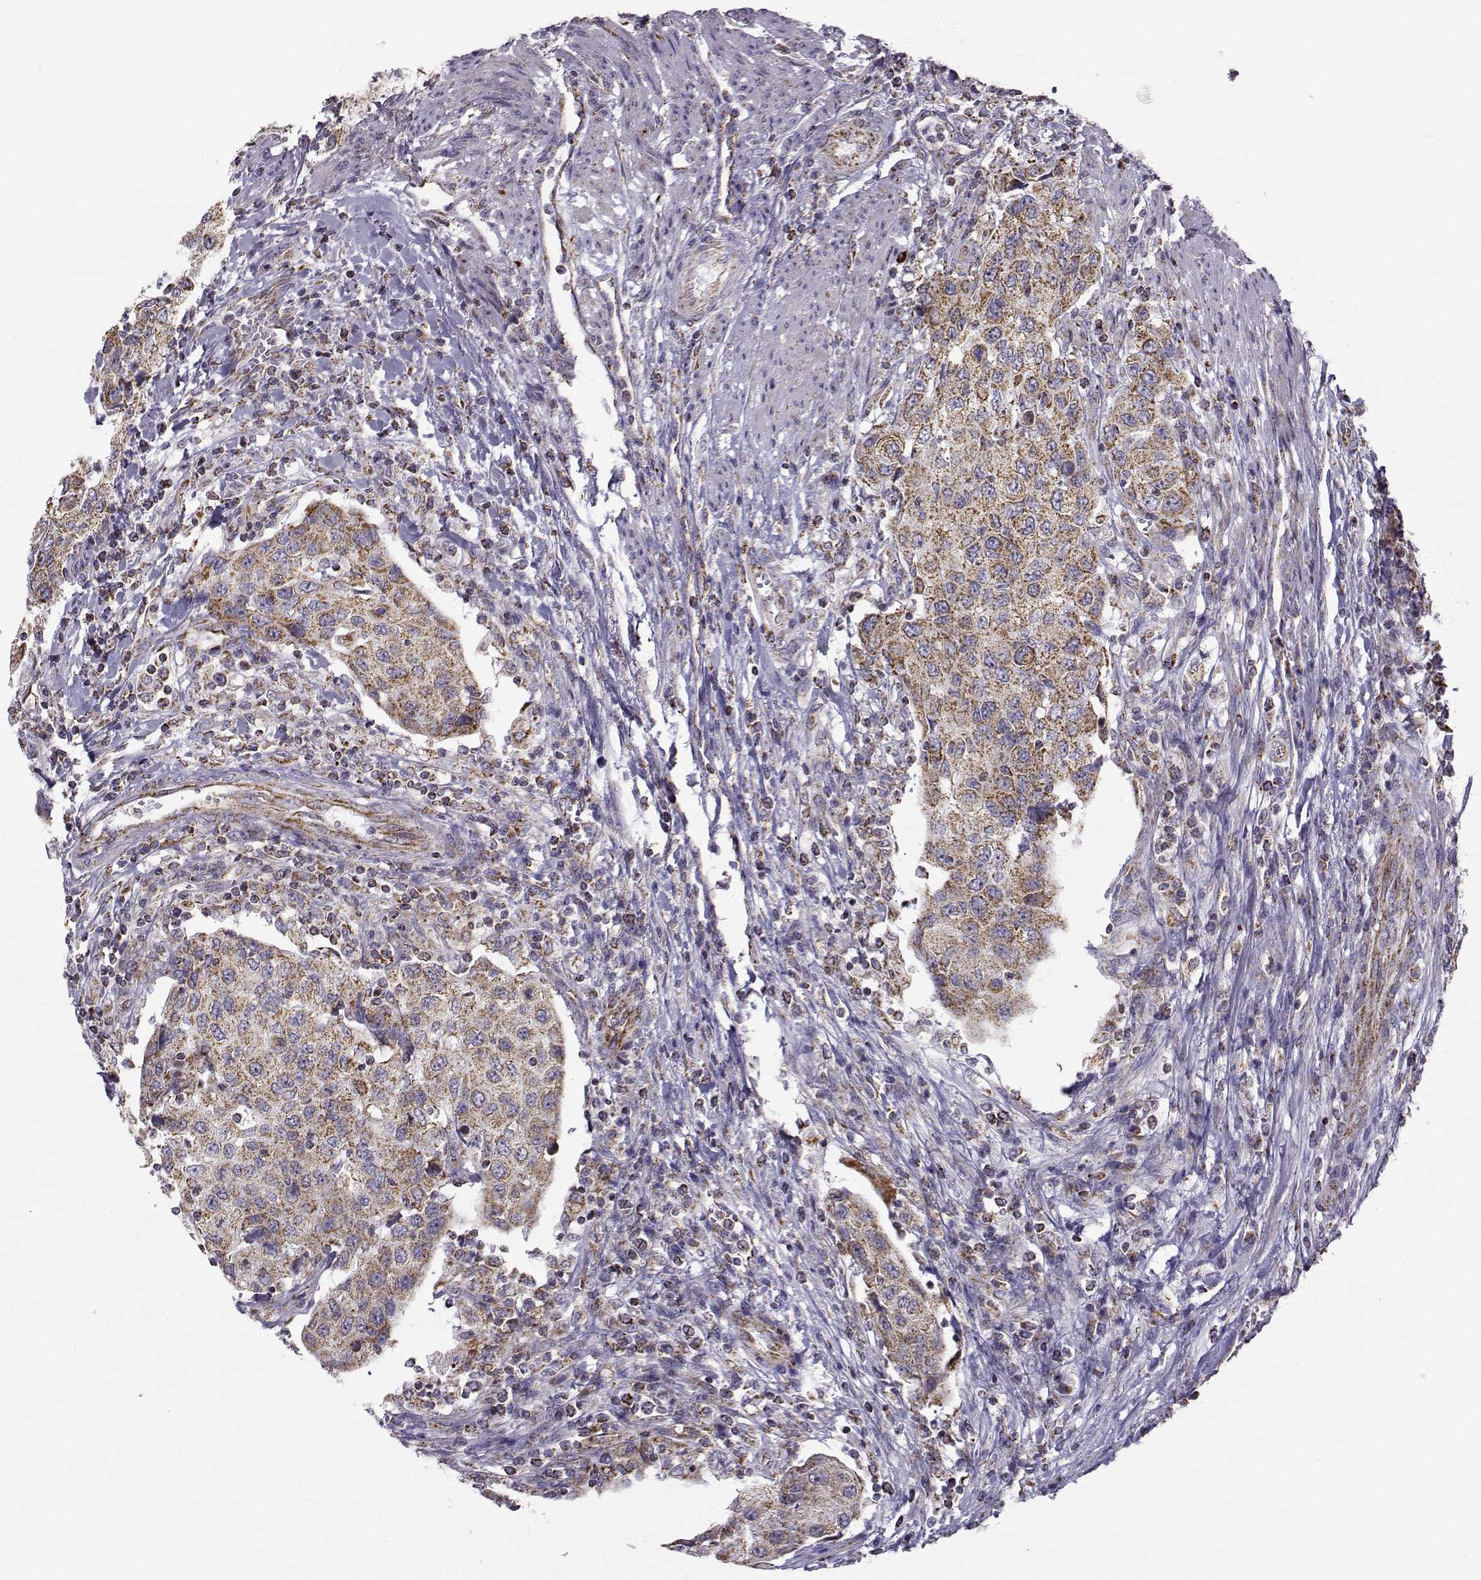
{"staining": {"intensity": "moderate", "quantity": ">75%", "location": "cytoplasmic/membranous"}, "tissue": "urothelial cancer", "cell_type": "Tumor cells", "image_type": "cancer", "snomed": [{"axis": "morphology", "description": "Urothelial carcinoma, High grade"}, {"axis": "topography", "description": "Urinary bladder"}], "caption": "High-magnification brightfield microscopy of high-grade urothelial carcinoma stained with DAB (3,3'-diaminobenzidine) (brown) and counterstained with hematoxylin (blue). tumor cells exhibit moderate cytoplasmic/membranous positivity is identified in approximately>75% of cells.", "gene": "NECAB3", "patient": {"sex": "female", "age": 78}}